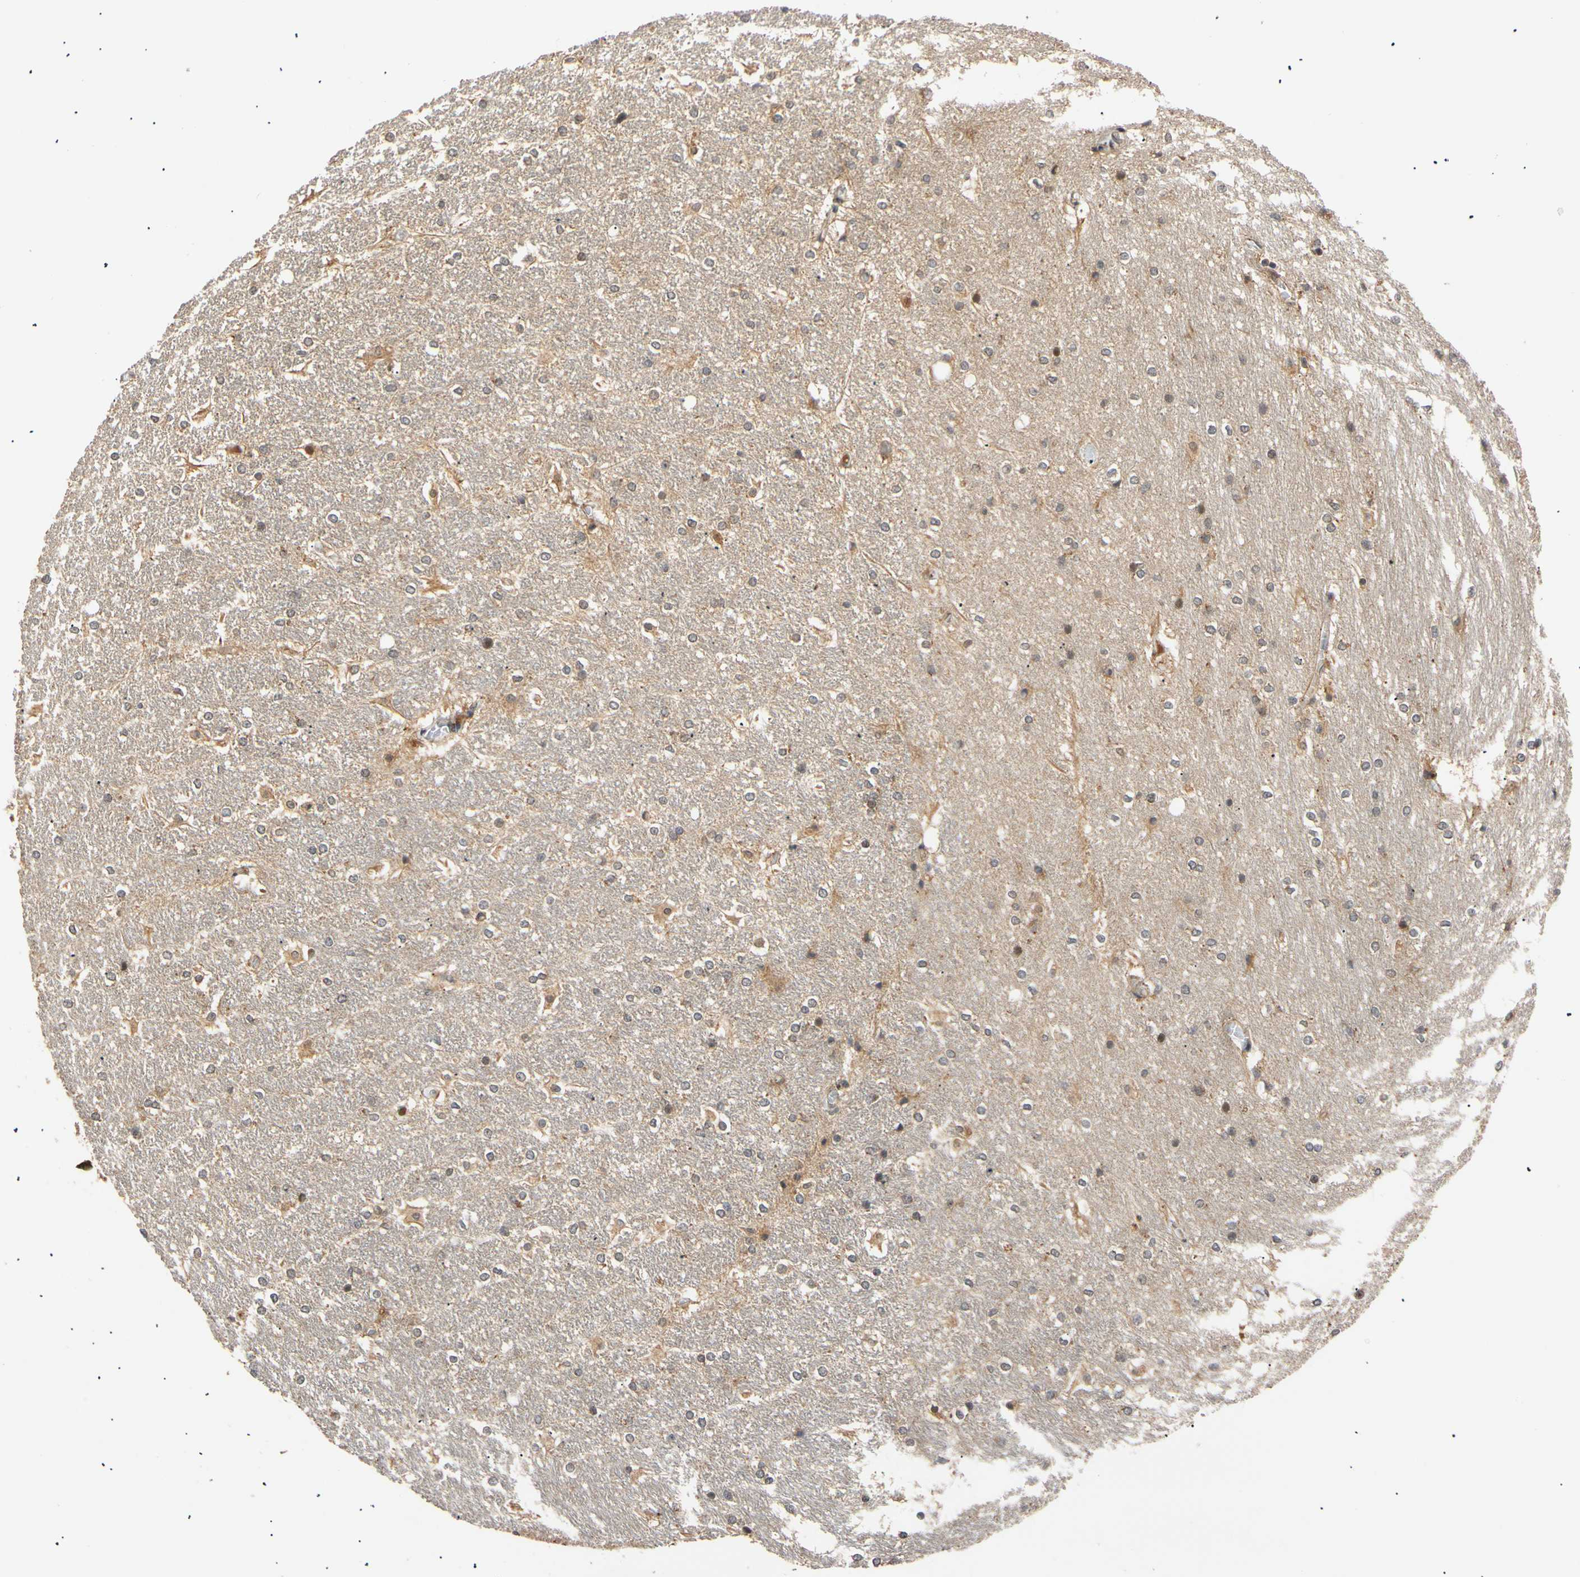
{"staining": {"intensity": "weak", "quantity": "25%-75%", "location": "cytoplasmic/membranous"}, "tissue": "hippocampus", "cell_type": "Glial cells", "image_type": "normal", "snomed": [{"axis": "morphology", "description": "Normal tissue, NOS"}, {"axis": "topography", "description": "Hippocampus"}], "caption": "About 25%-75% of glial cells in benign human hippocampus exhibit weak cytoplasmic/membranous protein positivity as visualized by brown immunohistochemical staining.", "gene": "MRPS22", "patient": {"sex": "female", "age": 19}}